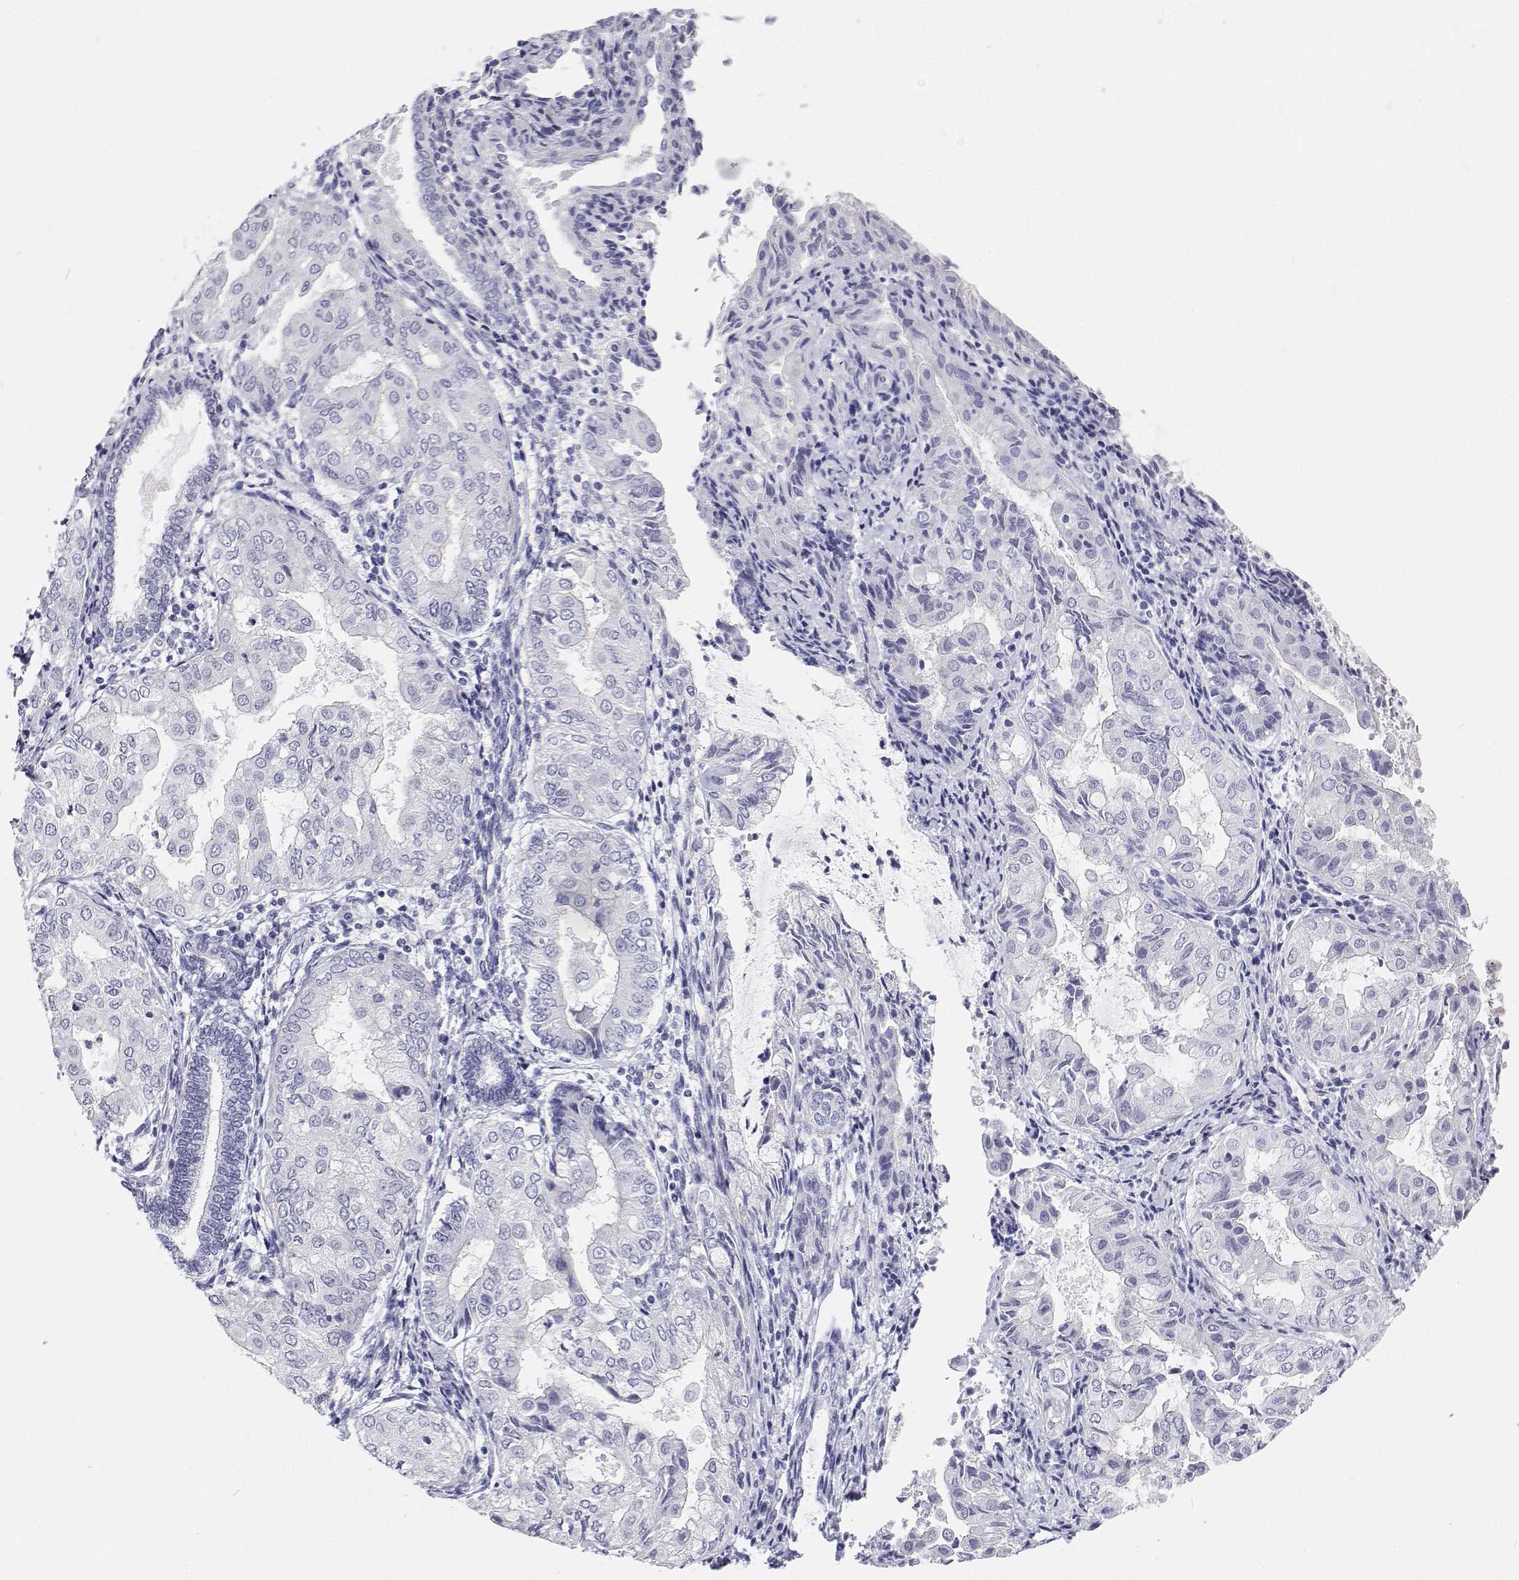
{"staining": {"intensity": "negative", "quantity": "none", "location": "none"}, "tissue": "endometrial cancer", "cell_type": "Tumor cells", "image_type": "cancer", "snomed": [{"axis": "morphology", "description": "Adenocarcinoma, NOS"}, {"axis": "topography", "description": "Endometrium"}], "caption": "The histopathology image displays no significant staining in tumor cells of endometrial cancer. The staining was performed using DAB to visualize the protein expression in brown, while the nuclei were stained in blue with hematoxylin (Magnification: 20x).", "gene": "BHMT", "patient": {"sex": "female", "age": 68}}